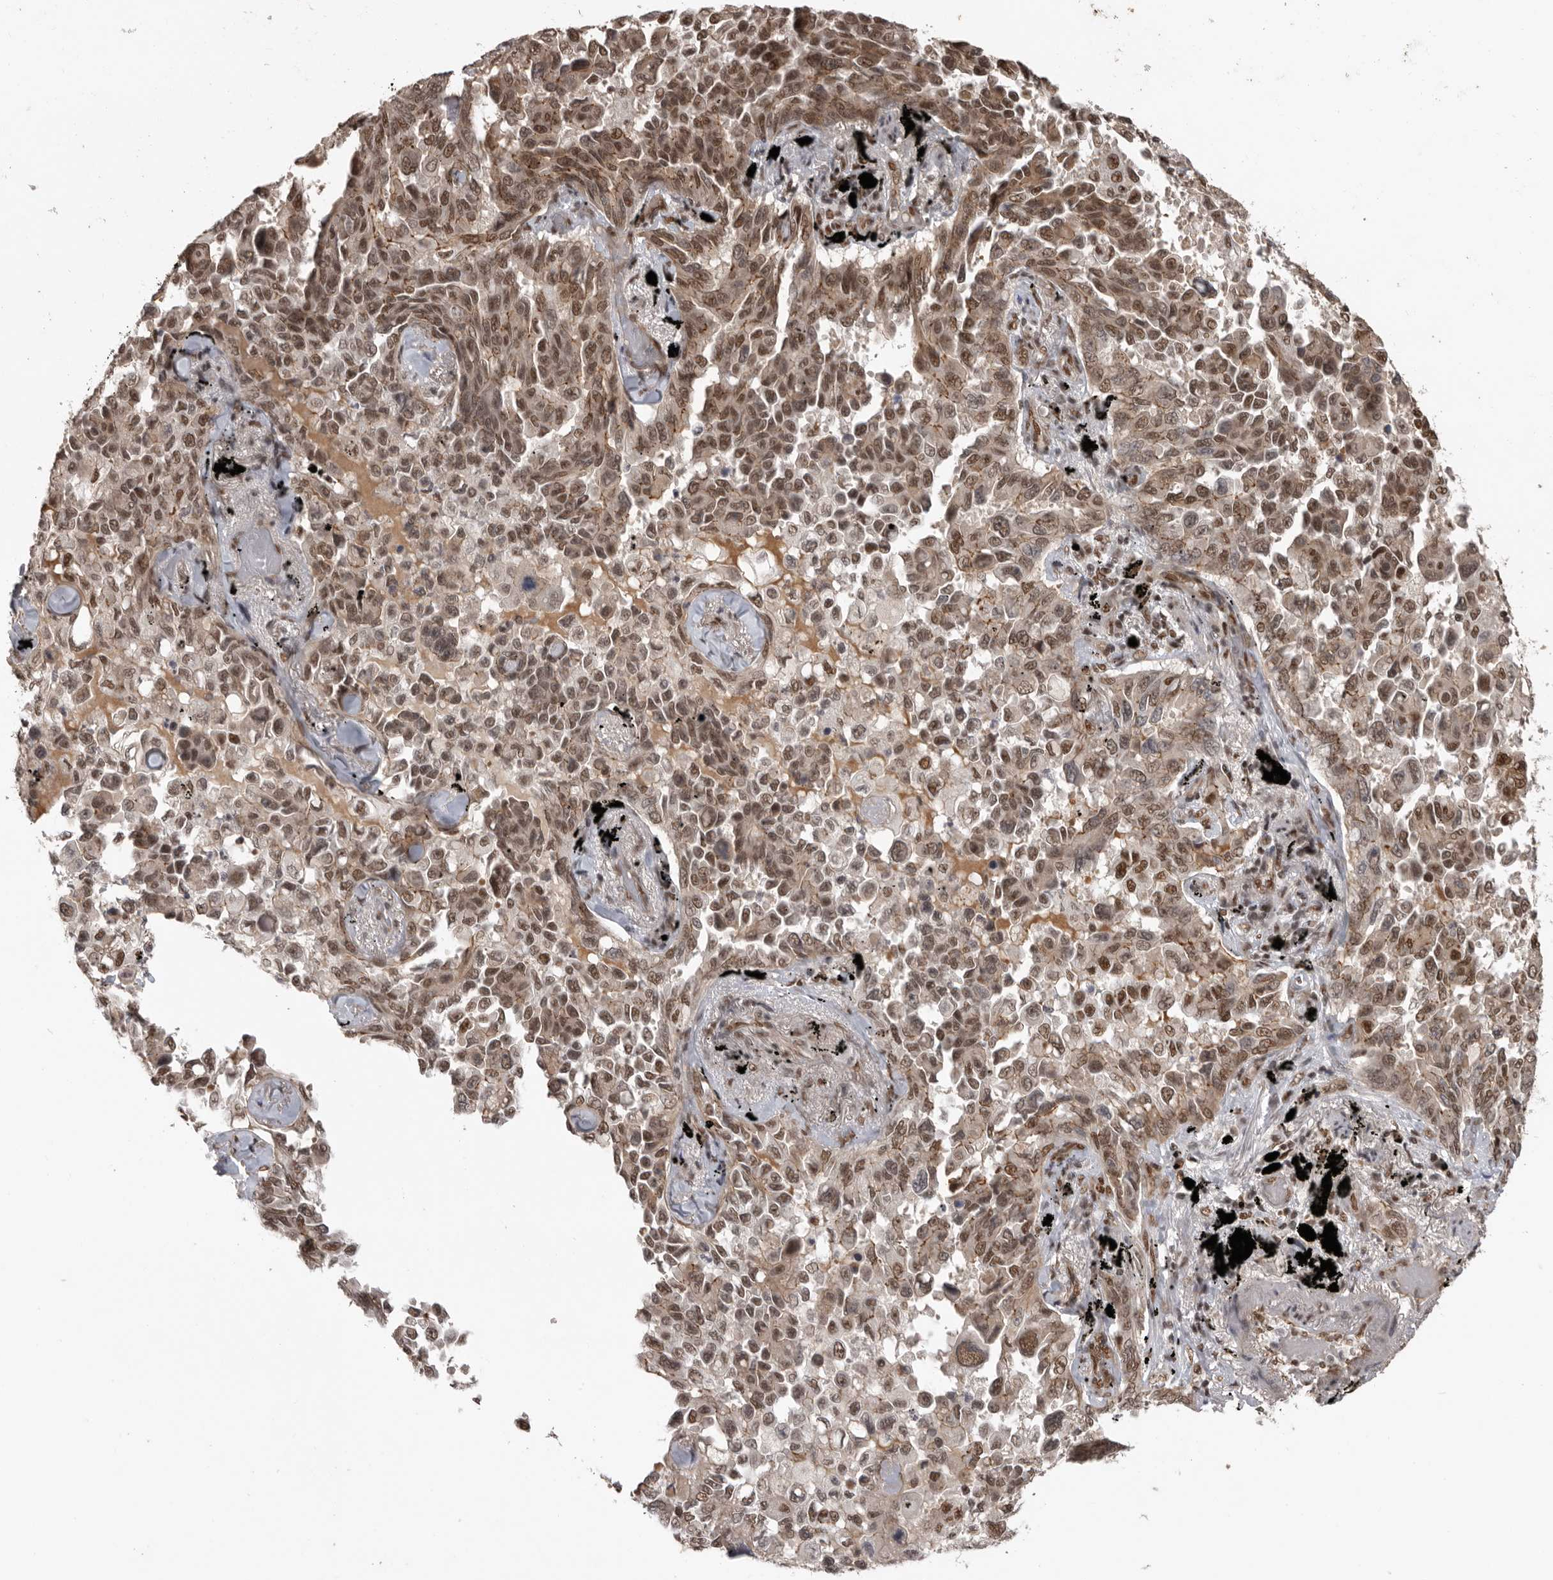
{"staining": {"intensity": "moderate", "quantity": ">75%", "location": "nuclear"}, "tissue": "lung cancer", "cell_type": "Tumor cells", "image_type": "cancer", "snomed": [{"axis": "morphology", "description": "Adenocarcinoma, NOS"}, {"axis": "topography", "description": "Lung"}], "caption": "Tumor cells reveal medium levels of moderate nuclear positivity in approximately >75% of cells in adenocarcinoma (lung).", "gene": "CBLL1", "patient": {"sex": "female", "age": 67}}